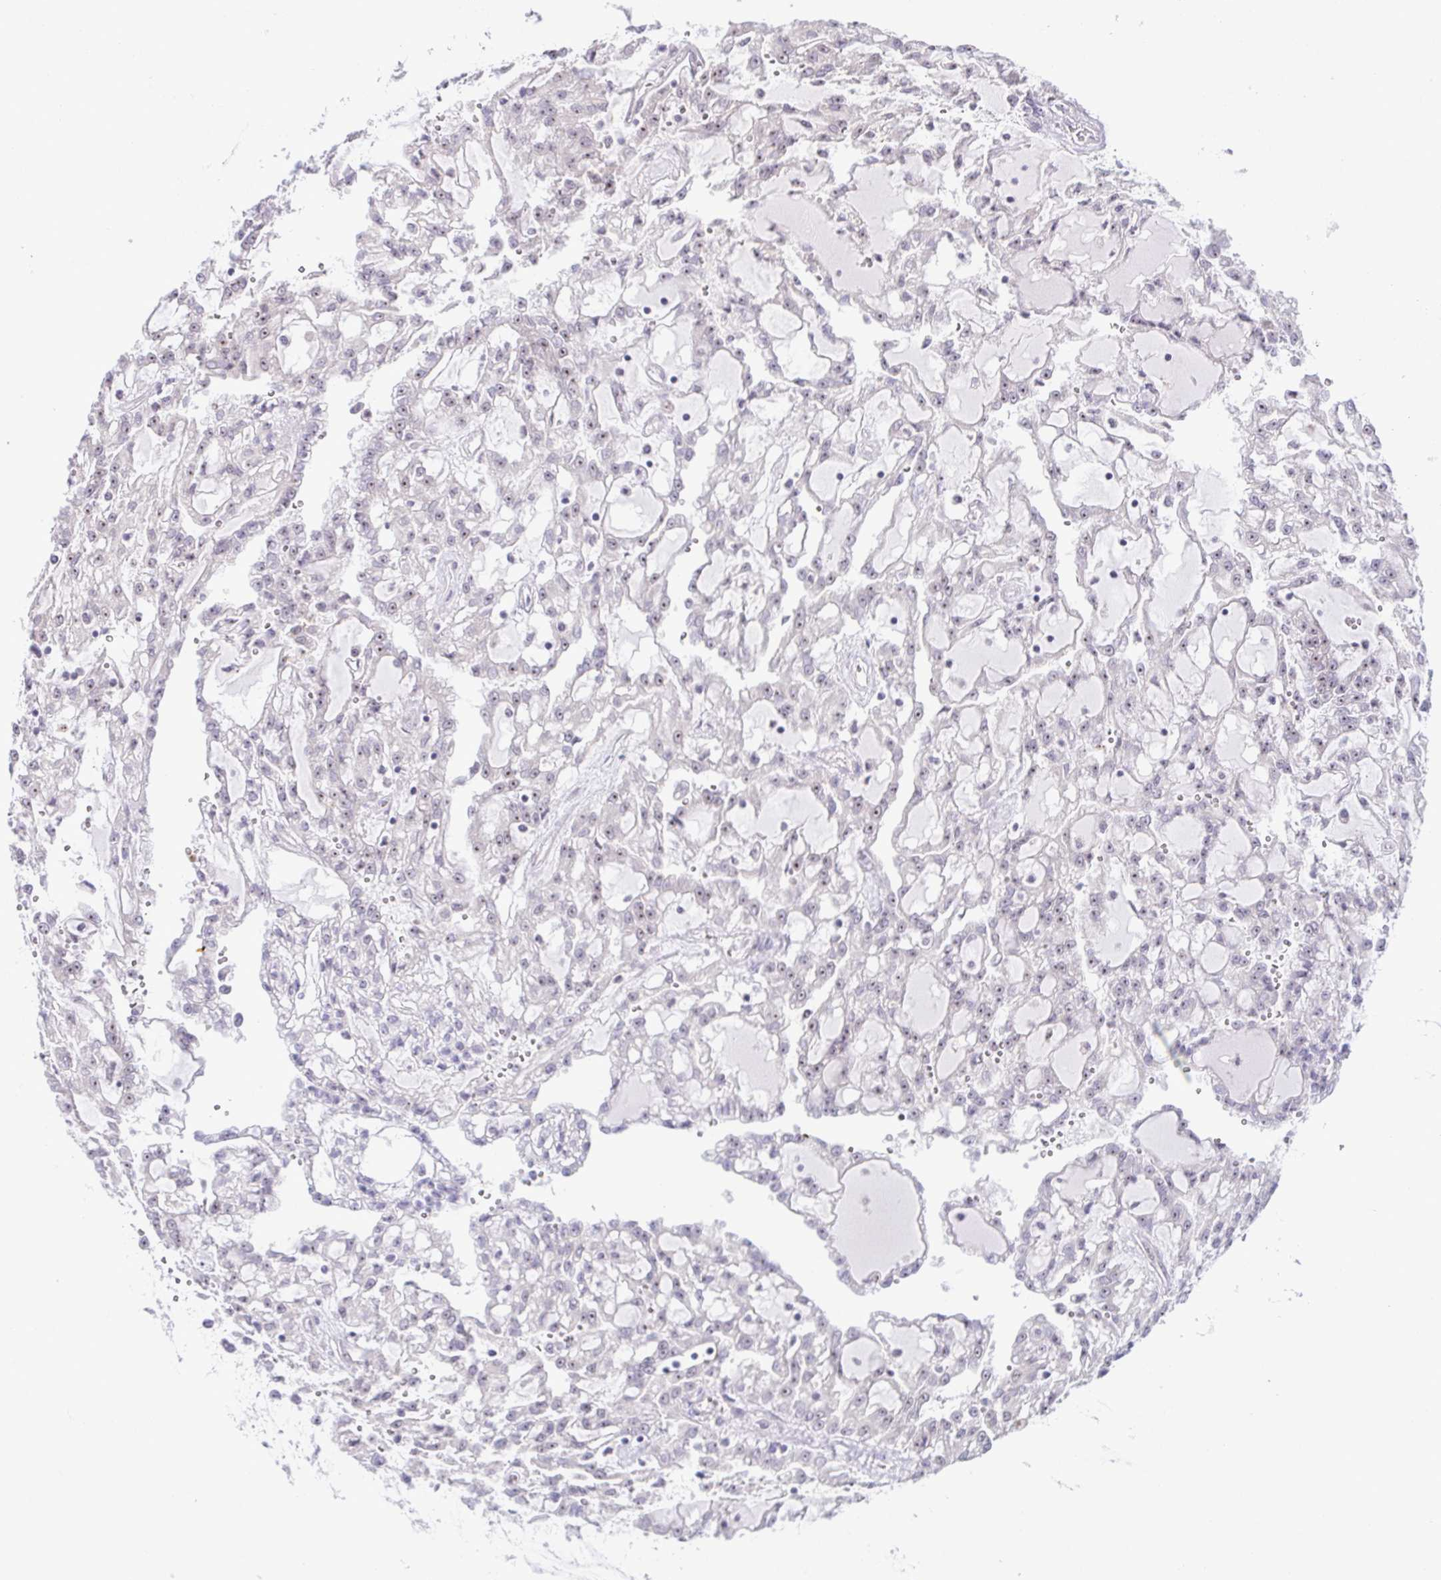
{"staining": {"intensity": "negative", "quantity": "none", "location": "none"}, "tissue": "renal cancer", "cell_type": "Tumor cells", "image_type": "cancer", "snomed": [{"axis": "morphology", "description": "Adenocarcinoma, NOS"}, {"axis": "topography", "description": "Kidney"}], "caption": "Adenocarcinoma (renal) was stained to show a protein in brown. There is no significant staining in tumor cells.", "gene": "RSL24D1", "patient": {"sex": "male", "age": 63}}